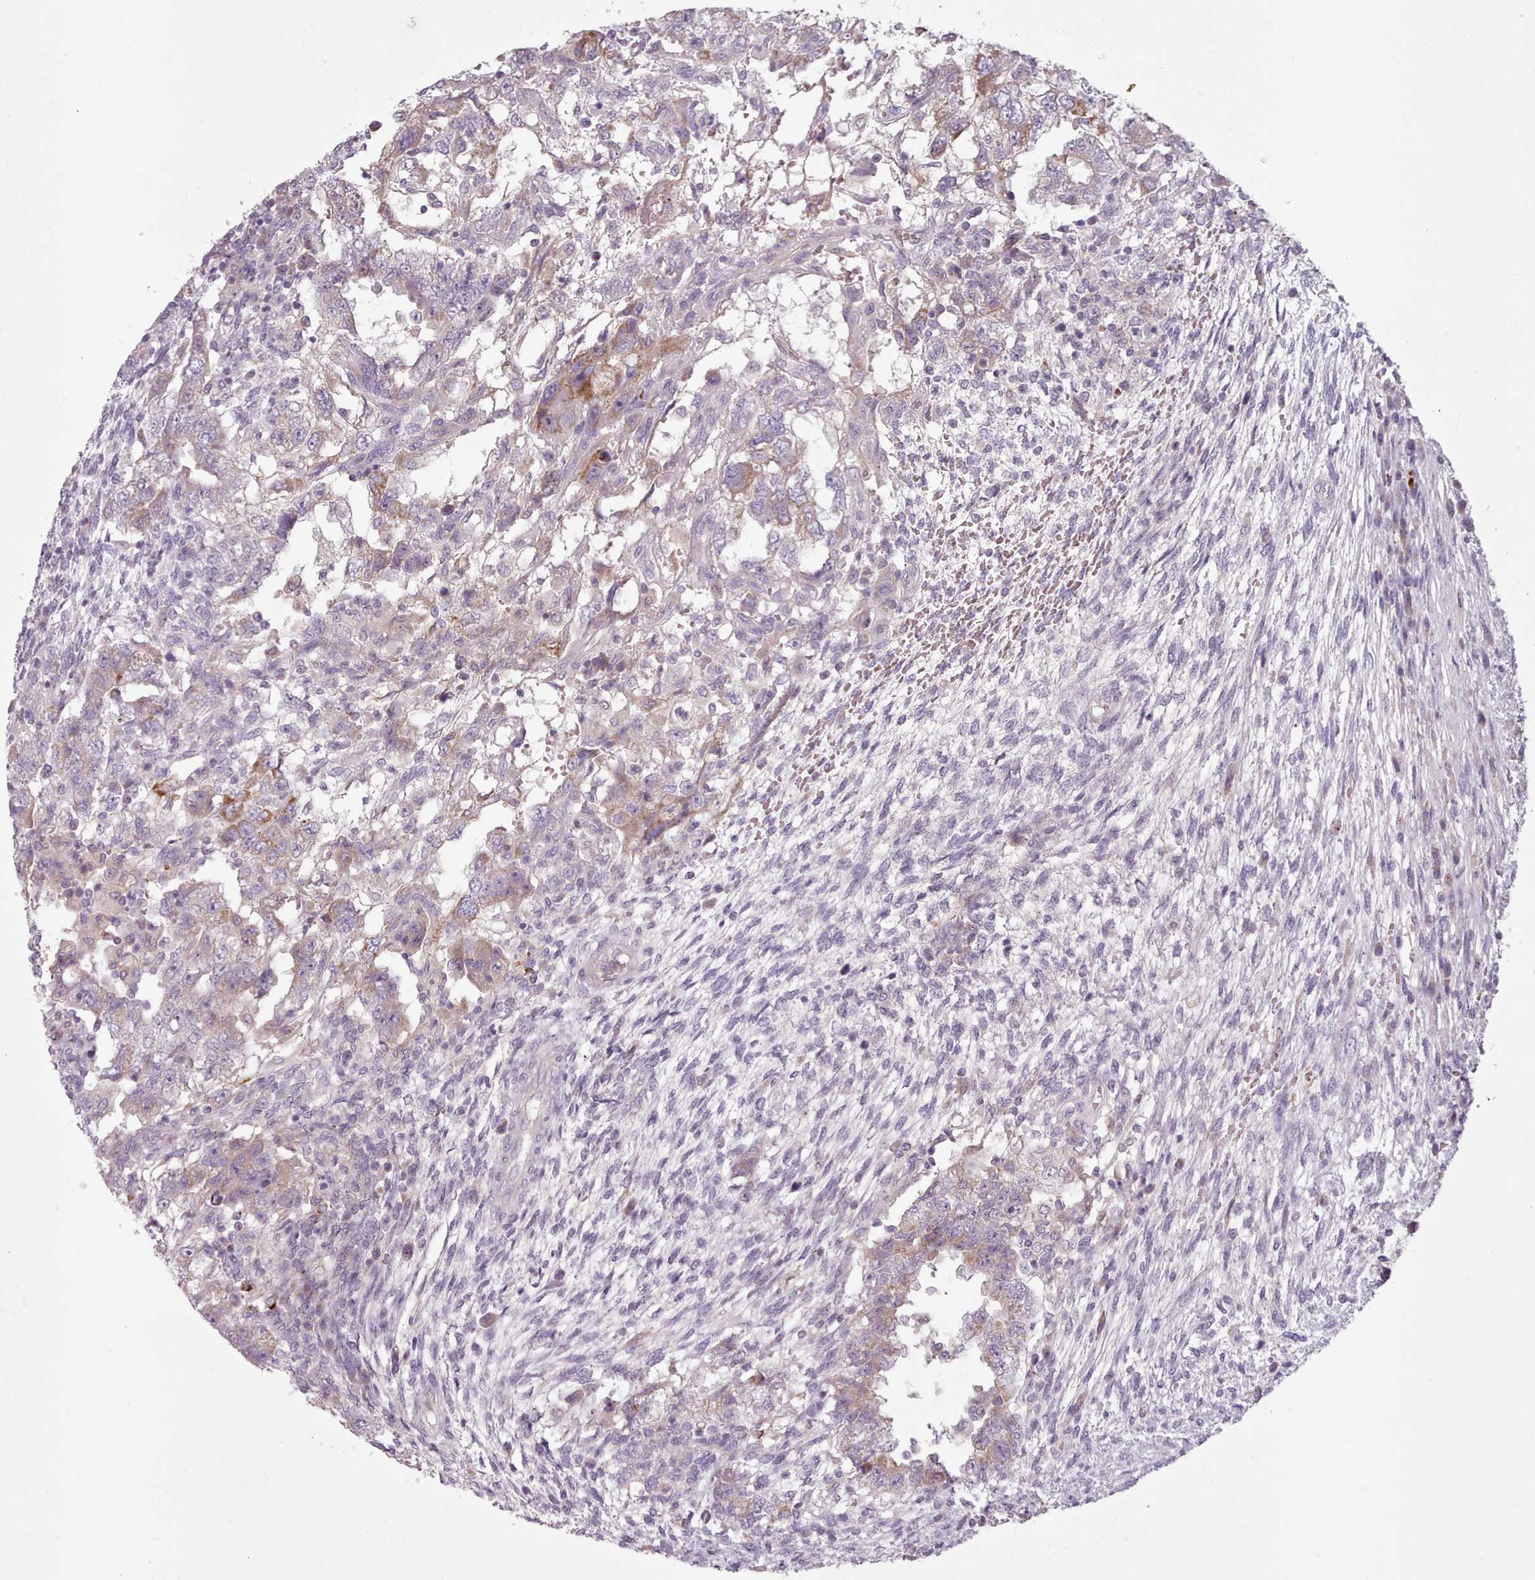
{"staining": {"intensity": "moderate", "quantity": "<25%", "location": "cytoplasmic/membranous"}, "tissue": "testis cancer", "cell_type": "Tumor cells", "image_type": "cancer", "snomed": [{"axis": "morphology", "description": "Carcinoma, Embryonal, NOS"}, {"axis": "topography", "description": "Testis"}], "caption": "About <25% of tumor cells in testis cancer (embryonal carcinoma) demonstrate moderate cytoplasmic/membranous protein positivity as visualized by brown immunohistochemical staining.", "gene": "LAPTM5", "patient": {"sex": "male", "age": 26}}